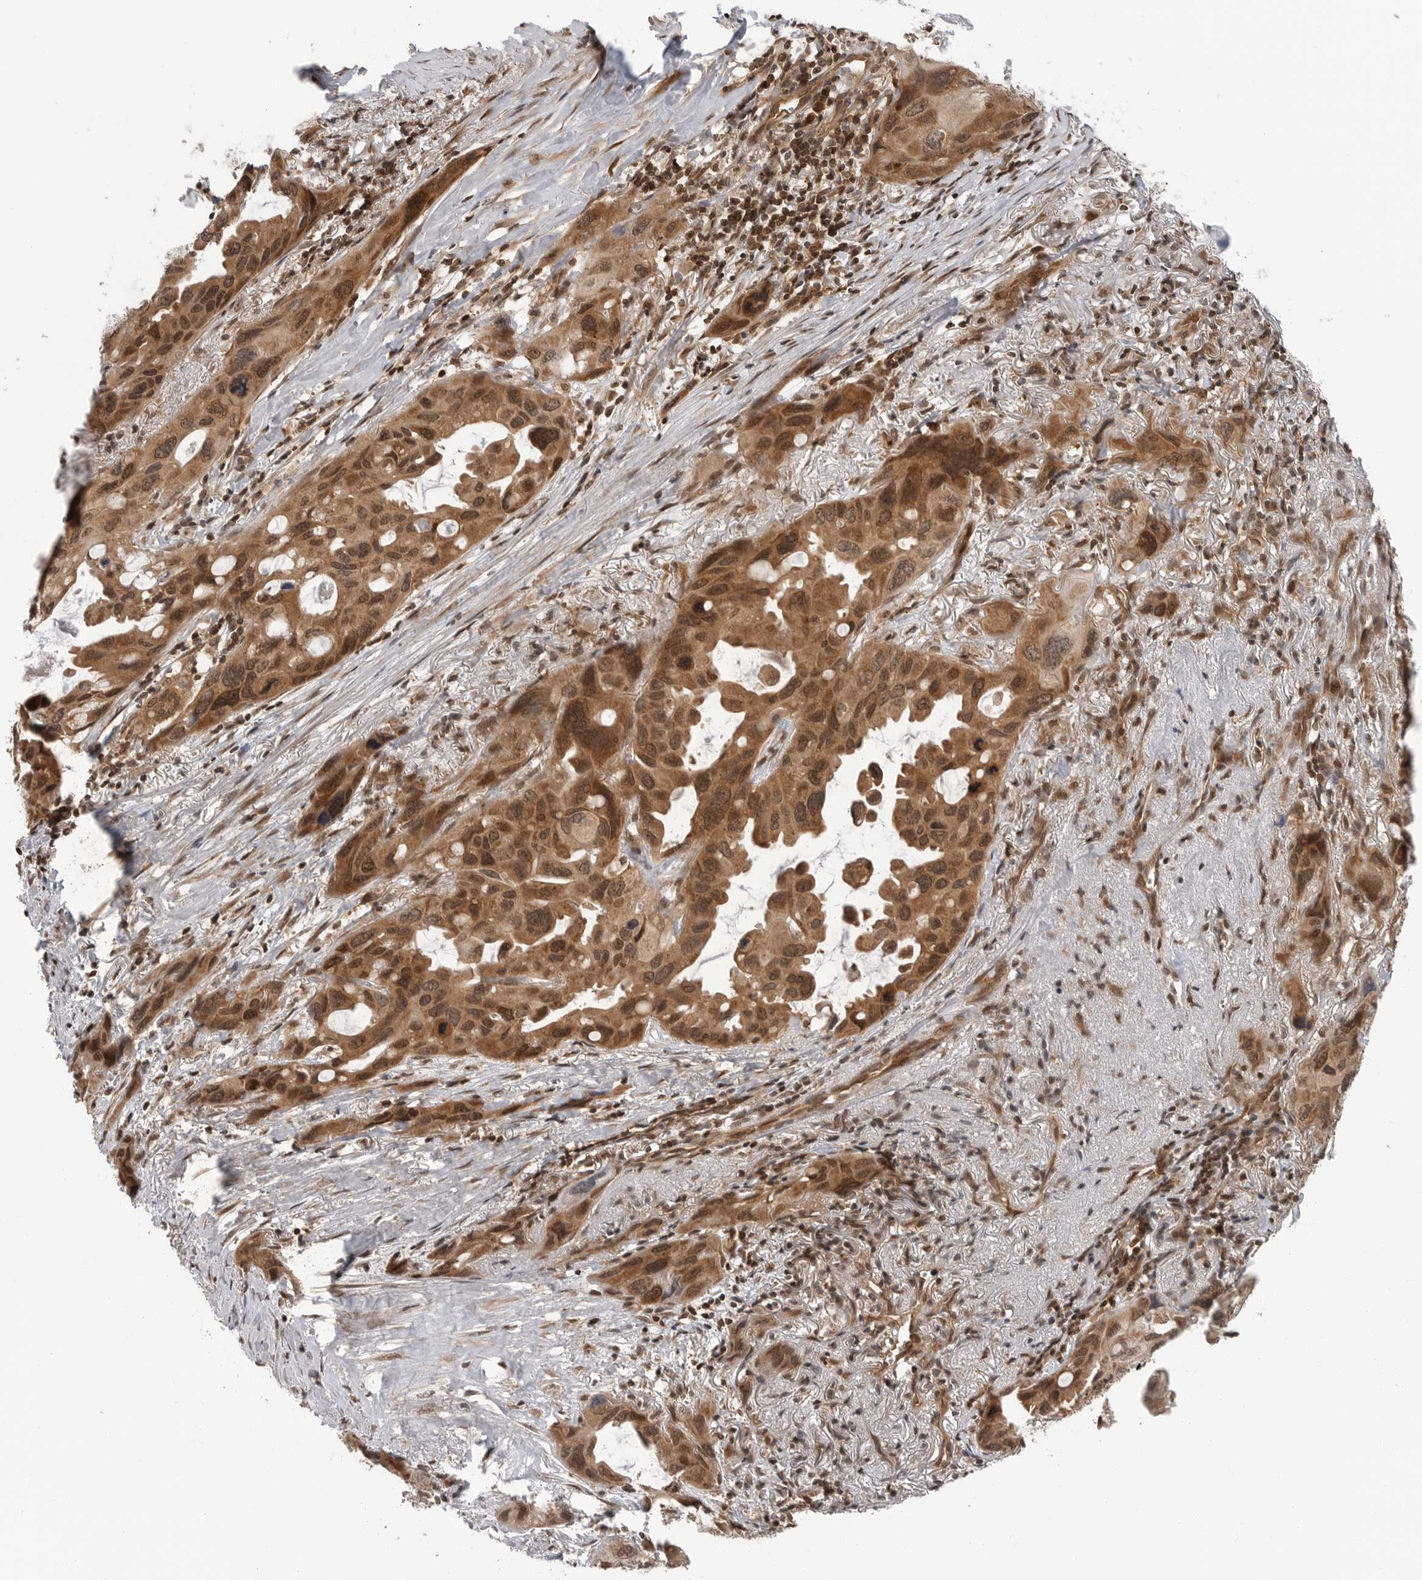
{"staining": {"intensity": "moderate", "quantity": ">75%", "location": "cytoplasmic/membranous,nuclear"}, "tissue": "lung cancer", "cell_type": "Tumor cells", "image_type": "cancer", "snomed": [{"axis": "morphology", "description": "Squamous cell carcinoma, NOS"}, {"axis": "topography", "description": "Lung"}], "caption": "Moderate cytoplasmic/membranous and nuclear protein positivity is seen in about >75% of tumor cells in lung cancer (squamous cell carcinoma).", "gene": "SZRD1", "patient": {"sex": "female", "age": 73}}